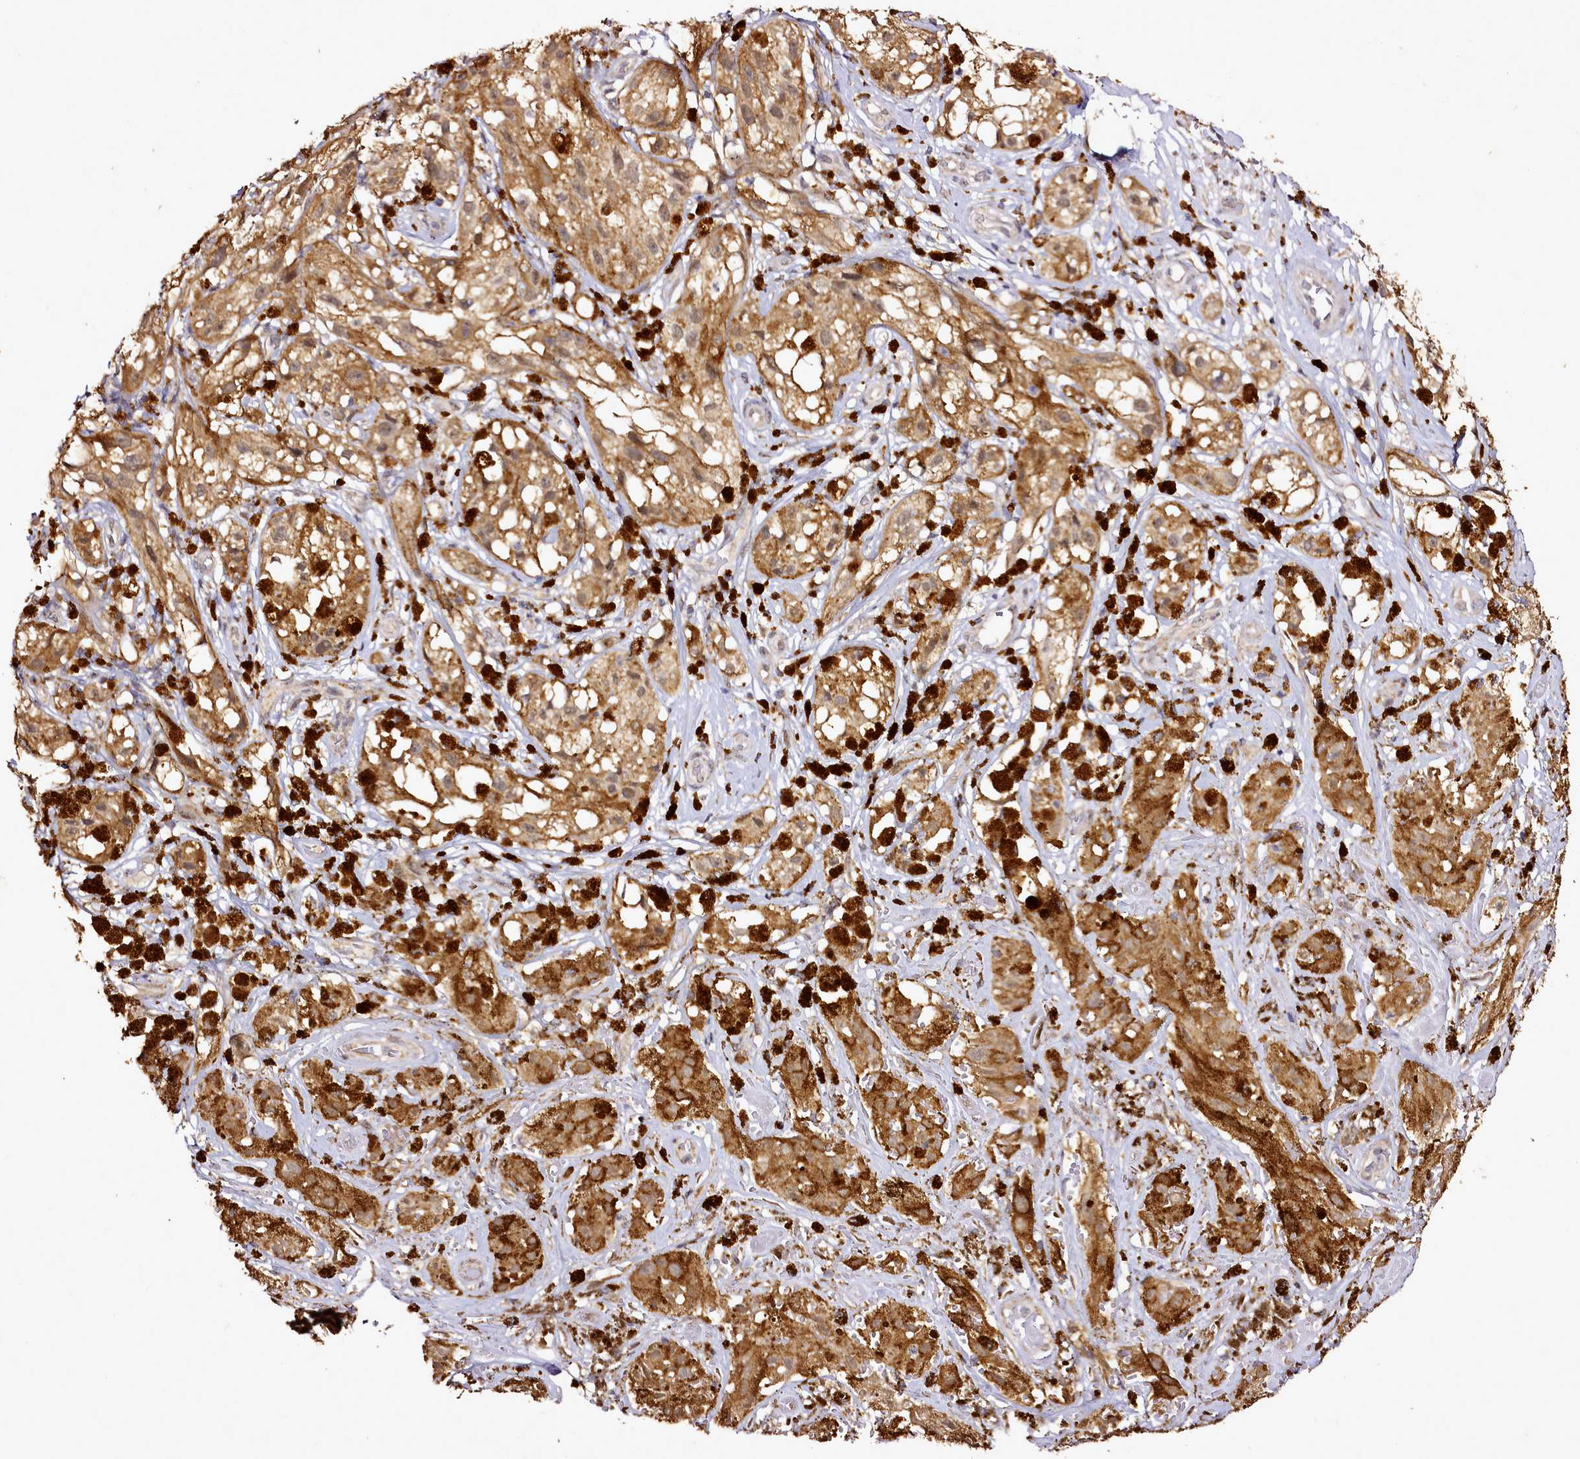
{"staining": {"intensity": "strong", "quantity": ">75%", "location": "cytoplasmic/membranous"}, "tissue": "melanoma", "cell_type": "Tumor cells", "image_type": "cancer", "snomed": [{"axis": "morphology", "description": "Malignant melanoma, NOS"}, {"axis": "topography", "description": "Skin"}], "caption": "Immunohistochemical staining of human malignant melanoma reveals high levels of strong cytoplasmic/membranous expression in approximately >75% of tumor cells. (DAB (3,3'-diaminobenzidine) = brown stain, brightfield microscopy at high magnification).", "gene": "EDIL3", "patient": {"sex": "male", "age": 88}}